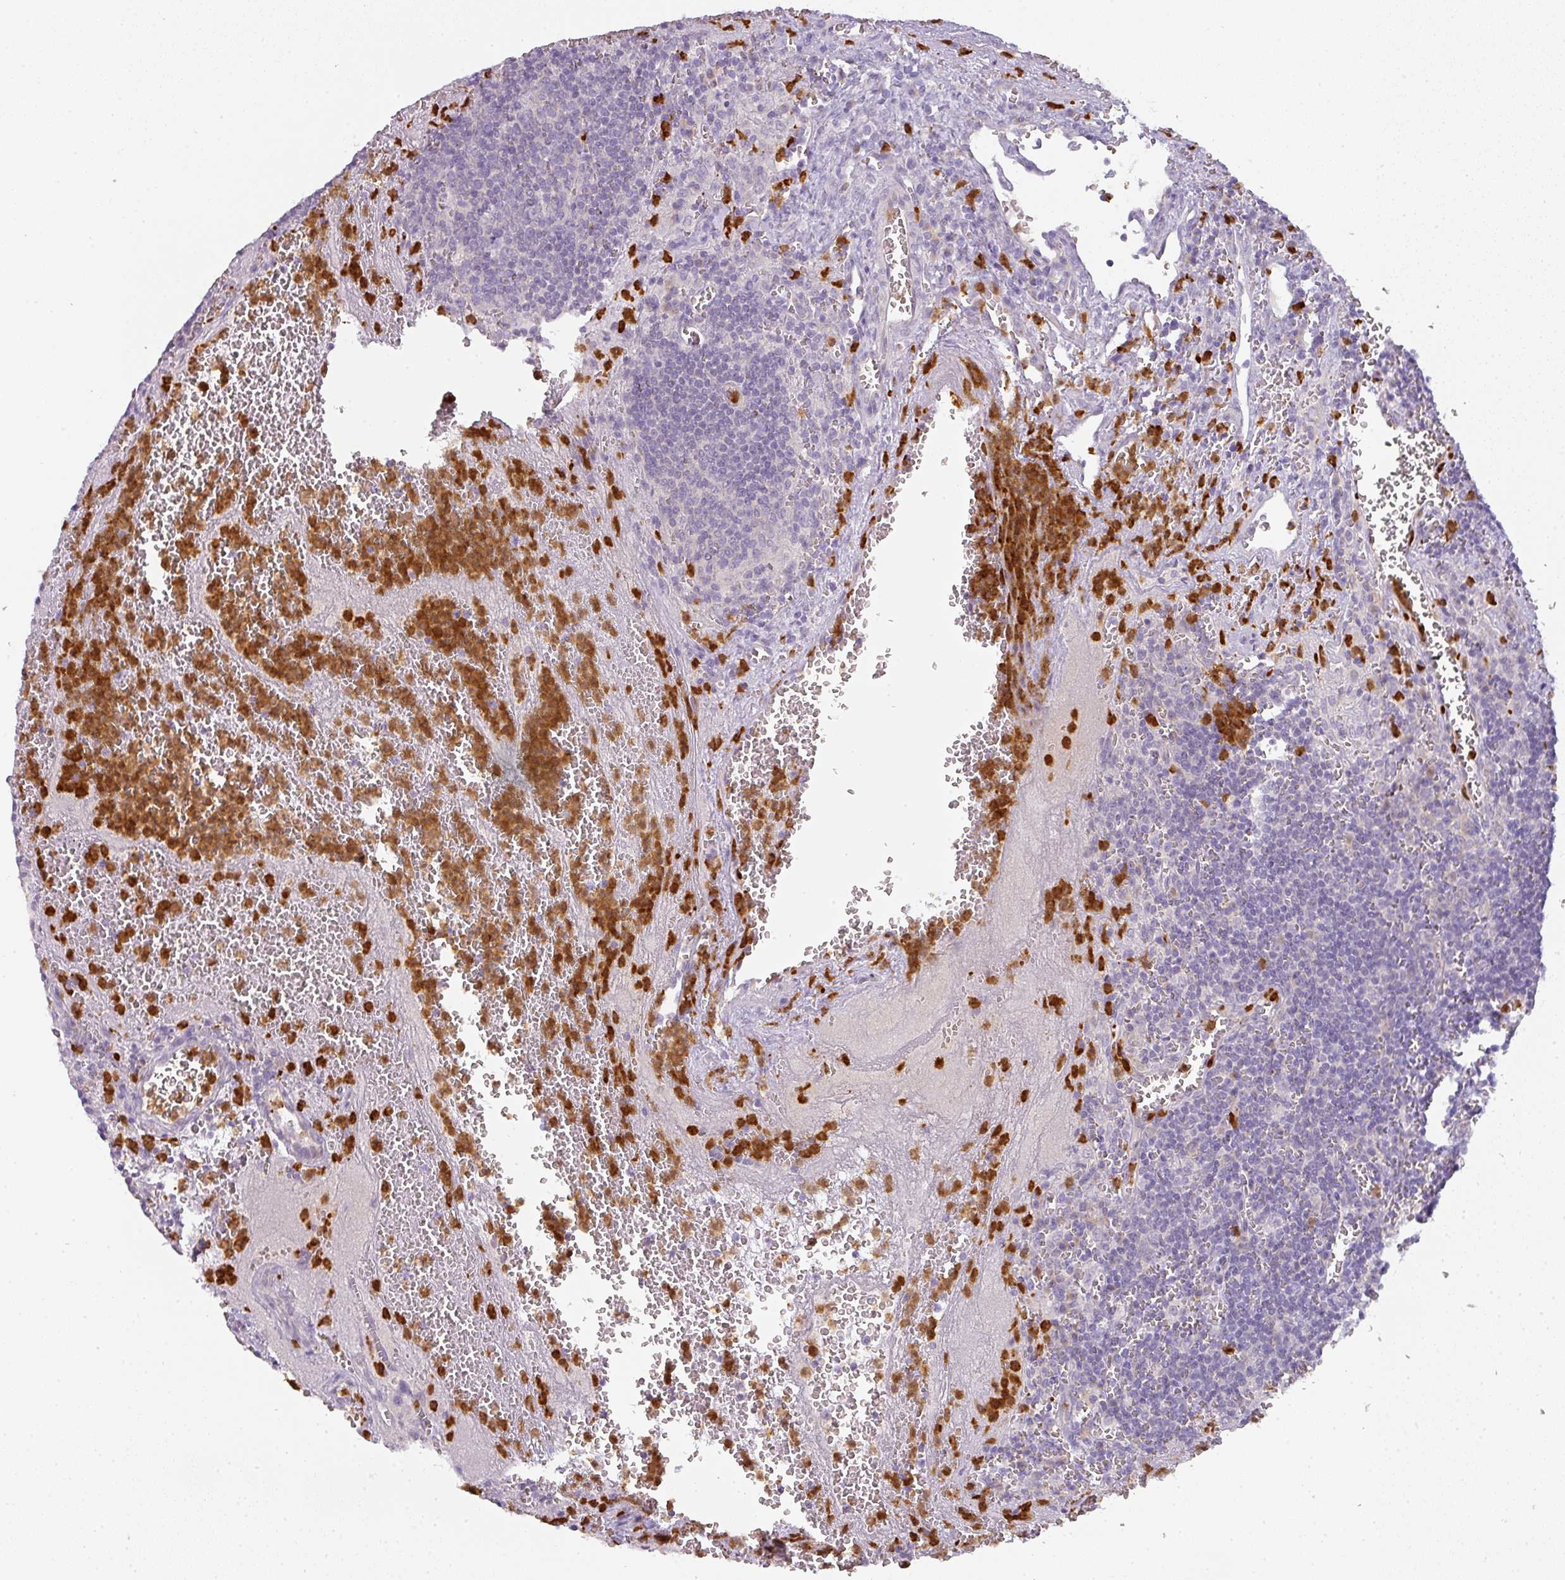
{"staining": {"intensity": "negative", "quantity": "none", "location": "none"}, "tissue": "lymph node", "cell_type": "Germinal center cells", "image_type": "normal", "snomed": [{"axis": "morphology", "description": "Normal tissue, NOS"}, {"axis": "topography", "description": "Lymph node"}], "caption": "The image demonstrates no significant staining in germinal center cells of lymph node. (DAB IHC visualized using brightfield microscopy, high magnification).", "gene": "HHEX", "patient": {"sex": "male", "age": 50}}